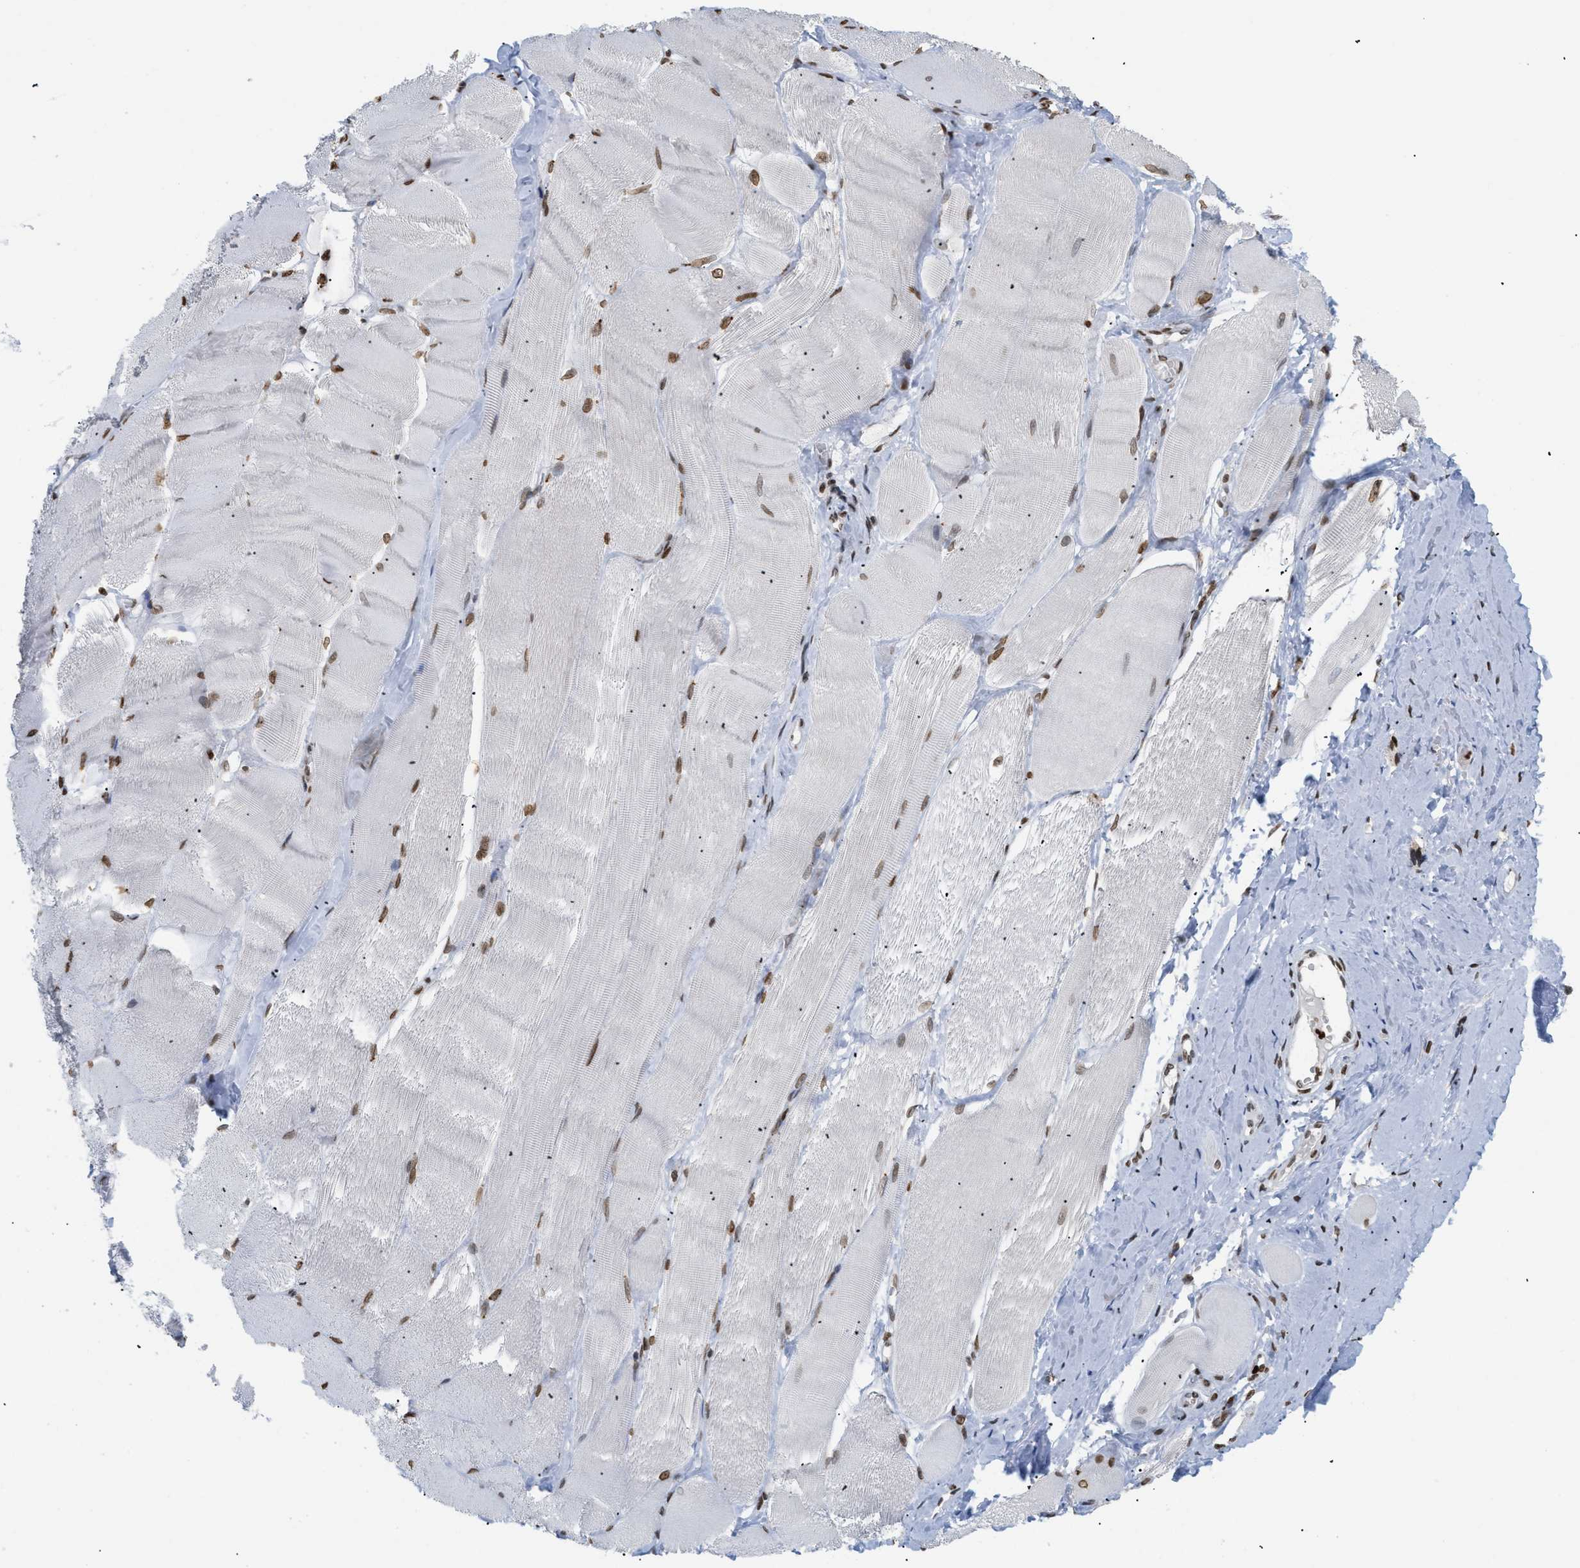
{"staining": {"intensity": "moderate", "quantity": ">75%", "location": "nuclear"}, "tissue": "skeletal muscle", "cell_type": "Myocytes", "image_type": "normal", "snomed": [{"axis": "morphology", "description": "Normal tissue, NOS"}, {"axis": "morphology", "description": "Squamous cell carcinoma, NOS"}, {"axis": "topography", "description": "Skeletal muscle"}], "caption": "Human skeletal muscle stained with a brown dye shows moderate nuclear positive positivity in about >75% of myocytes.", "gene": "HMGN2", "patient": {"sex": "male", "age": 51}}